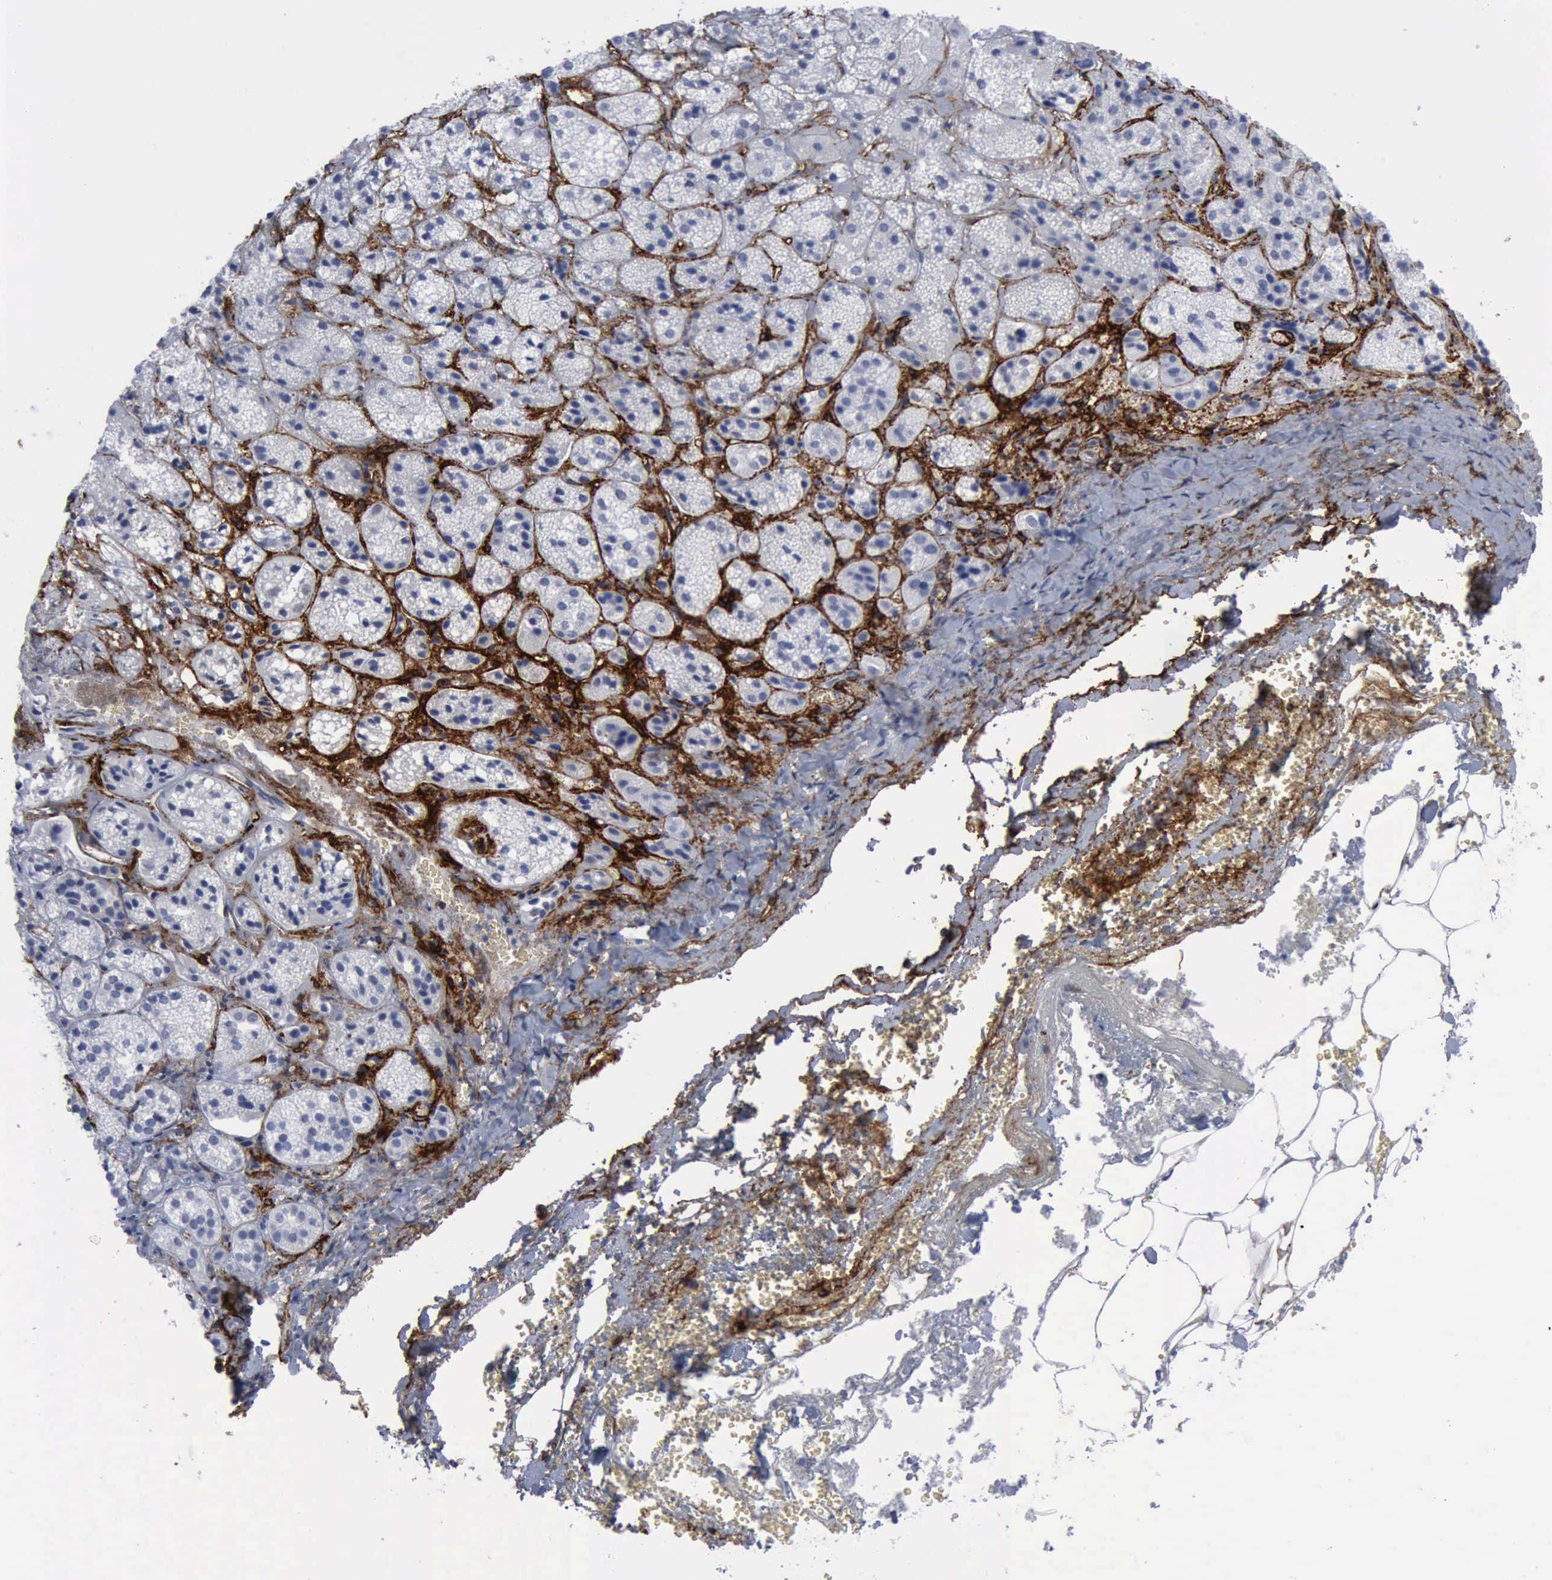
{"staining": {"intensity": "negative", "quantity": "none", "location": "none"}, "tissue": "adrenal gland", "cell_type": "Glandular cells", "image_type": "normal", "snomed": [{"axis": "morphology", "description": "Normal tissue, NOS"}, {"axis": "topography", "description": "Adrenal gland"}], "caption": "DAB (3,3'-diaminobenzidine) immunohistochemical staining of benign adrenal gland shows no significant staining in glandular cells. Brightfield microscopy of IHC stained with DAB (3,3'-diaminobenzidine) (brown) and hematoxylin (blue), captured at high magnification.", "gene": "NGFR", "patient": {"sex": "female", "age": 71}}